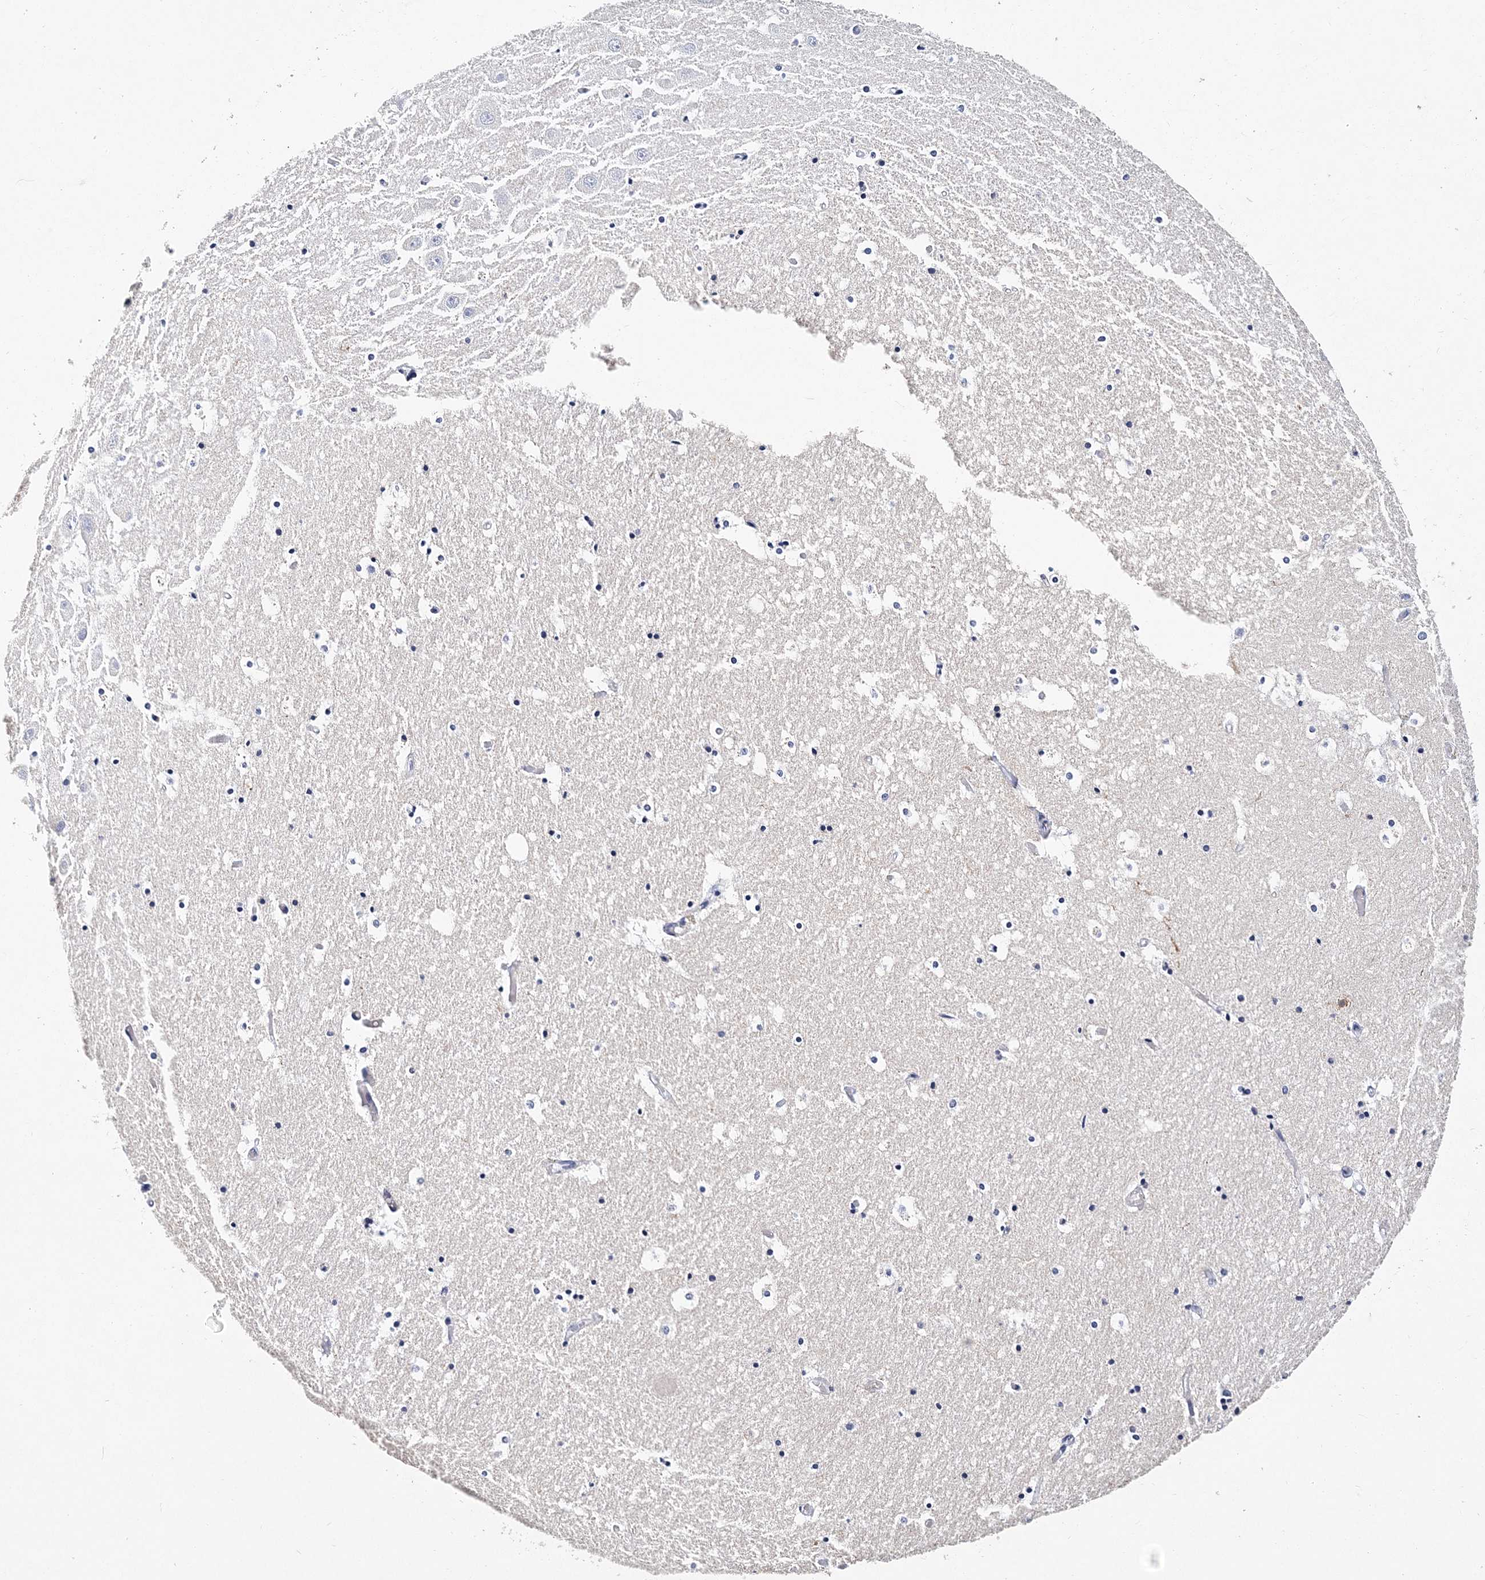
{"staining": {"intensity": "negative", "quantity": "none", "location": "none"}, "tissue": "hippocampus", "cell_type": "Glial cells", "image_type": "normal", "snomed": [{"axis": "morphology", "description": "Normal tissue, NOS"}, {"axis": "topography", "description": "Hippocampus"}], "caption": "Unremarkable hippocampus was stained to show a protein in brown. There is no significant expression in glial cells.", "gene": "ITGA2B", "patient": {"sex": "female", "age": 52}}